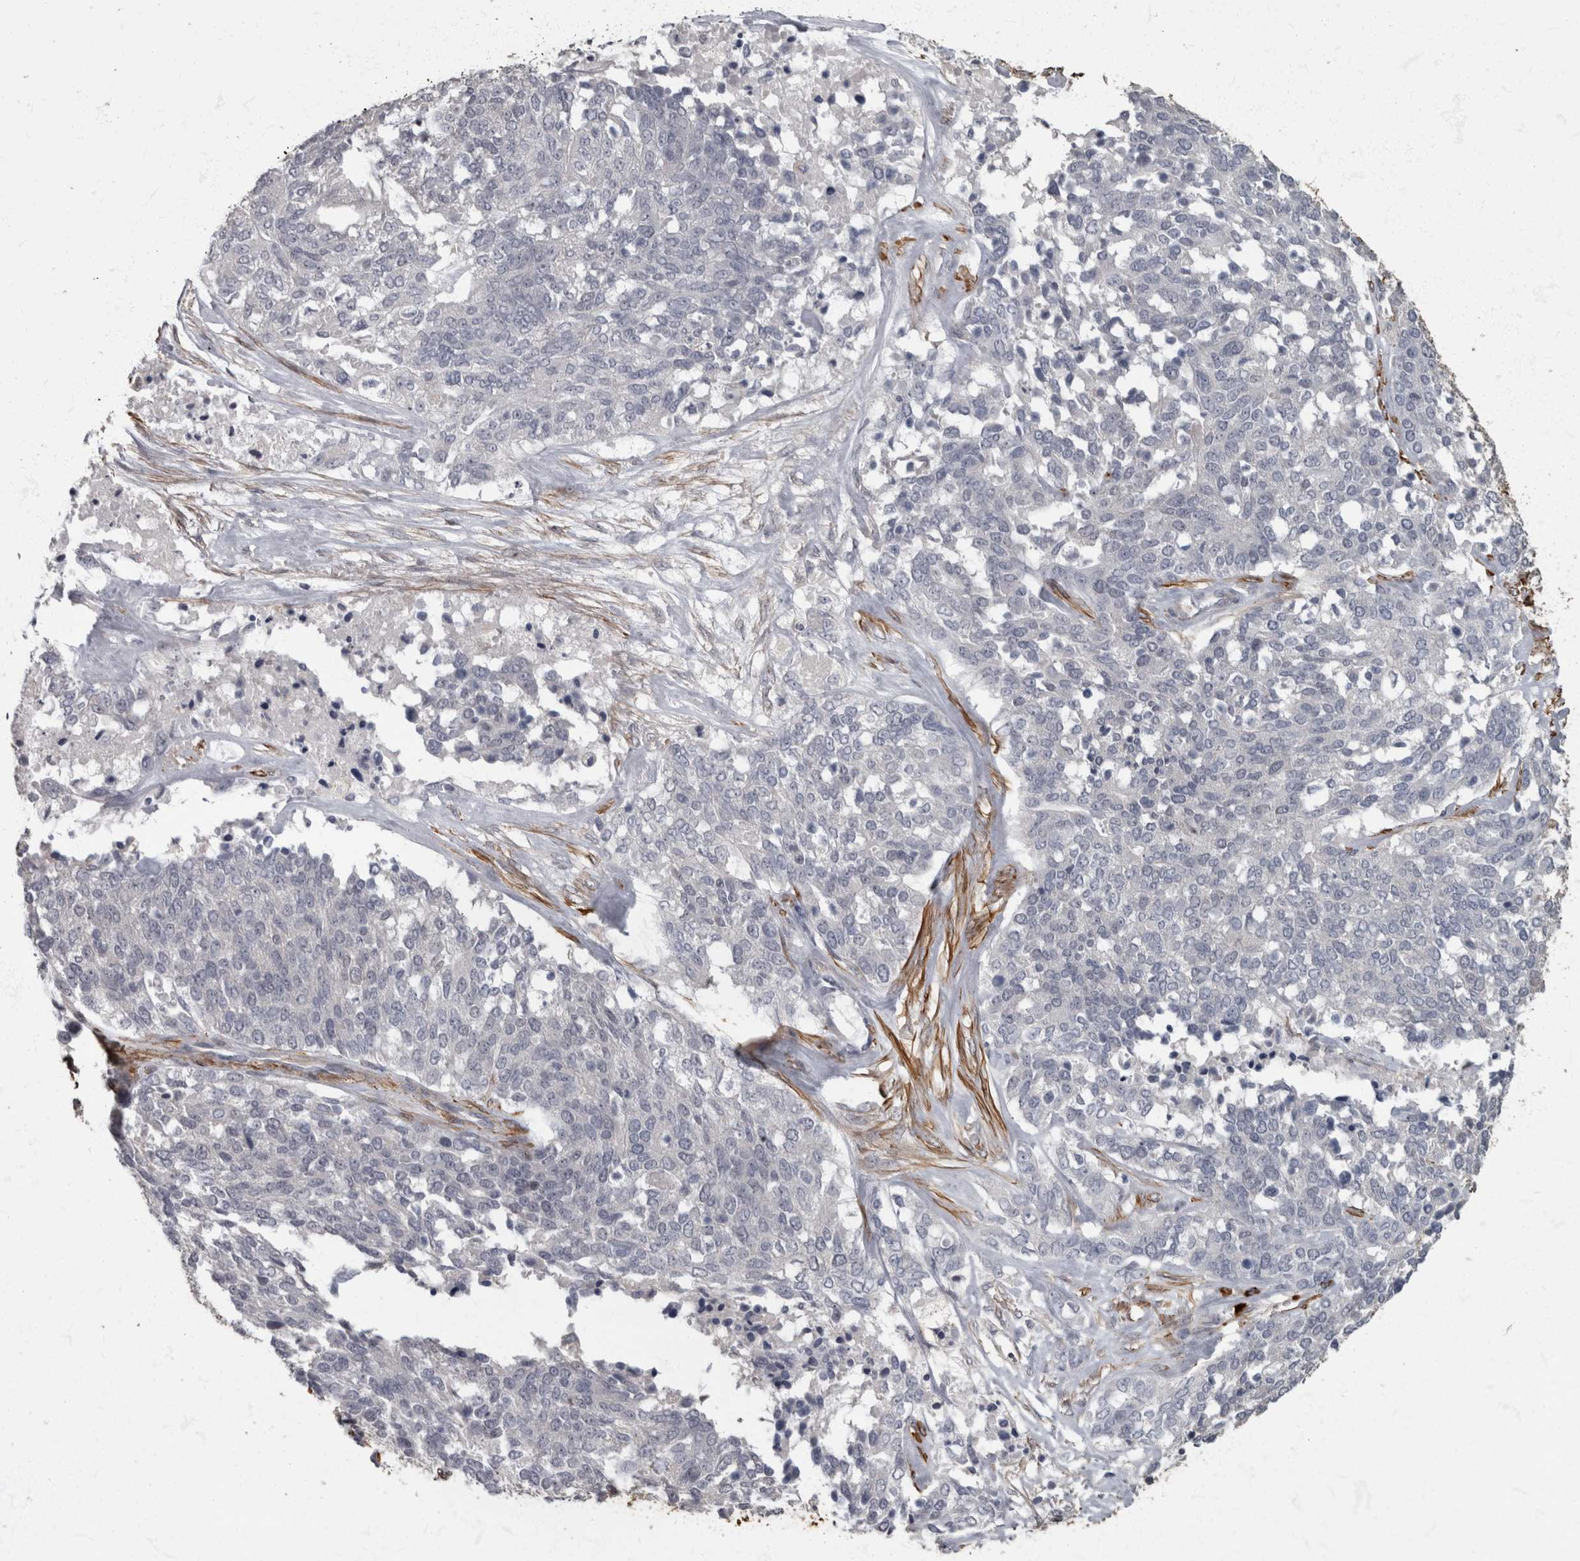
{"staining": {"intensity": "negative", "quantity": "none", "location": "none"}, "tissue": "ovarian cancer", "cell_type": "Tumor cells", "image_type": "cancer", "snomed": [{"axis": "morphology", "description": "Cystadenocarcinoma, serous, NOS"}, {"axis": "topography", "description": "Ovary"}], "caption": "The IHC image has no significant expression in tumor cells of ovarian cancer tissue.", "gene": "MASTL", "patient": {"sex": "female", "age": 44}}